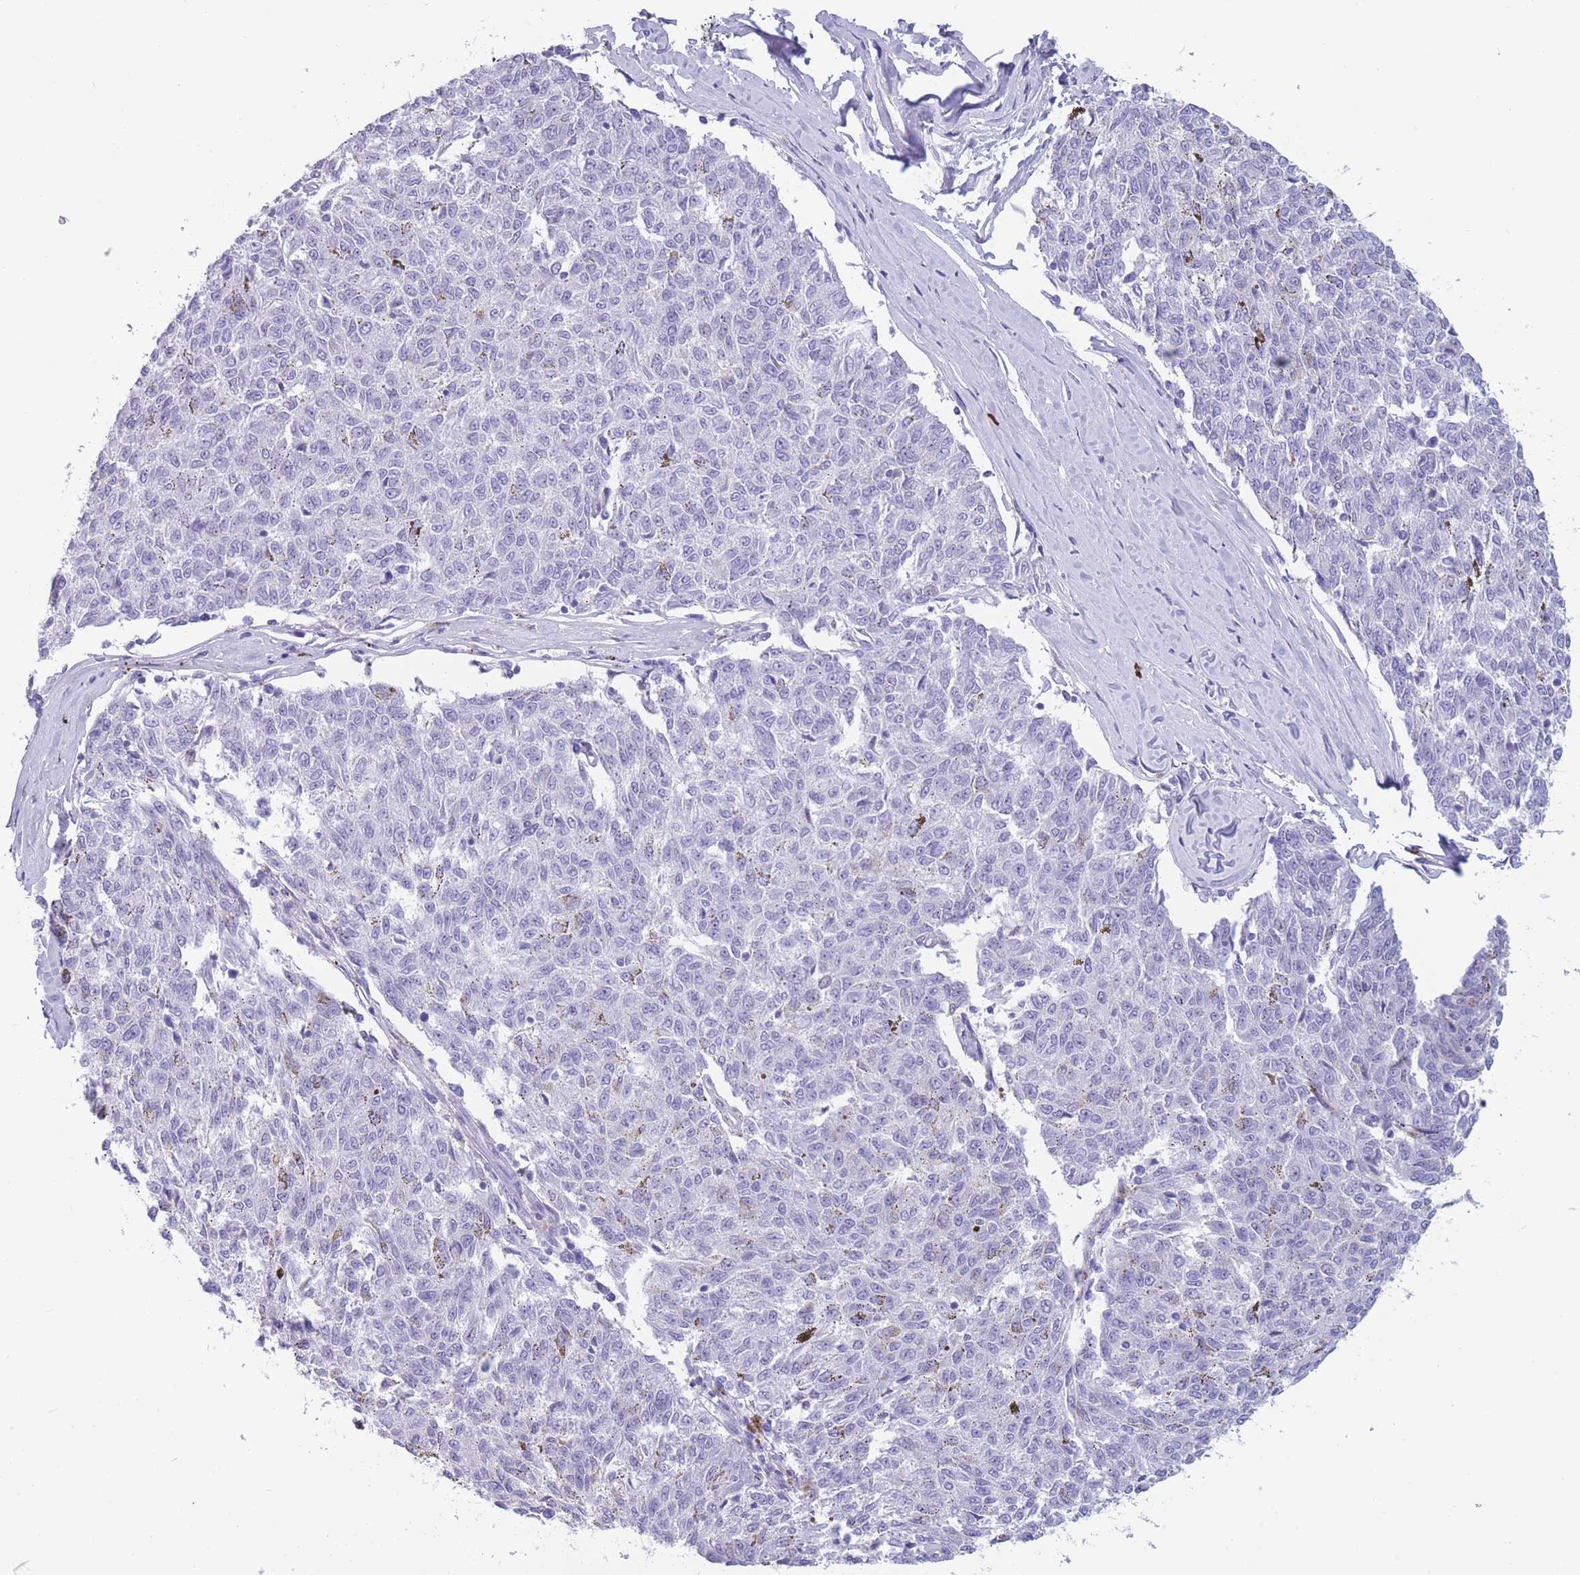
{"staining": {"intensity": "negative", "quantity": "none", "location": "none"}, "tissue": "melanoma", "cell_type": "Tumor cells", "image_type": "cancer", "snomed": [{"axis": "morphology", "description": "Malignant melanoma, NOS"}, {"axis": "topography", "description": "Skin"}], "caption": "An immunohistochemistry photomicrograph of melanoma is shown. There is no staining in tumor cells of melanoma. The staining was performed using DAB to visualize the protein expression in brown, while the nuclei were stained in blue with hematoxylin (Magnification: 20x).", "gene": "TNFSF11", "patient": {"sex": "female", "age": 72}}